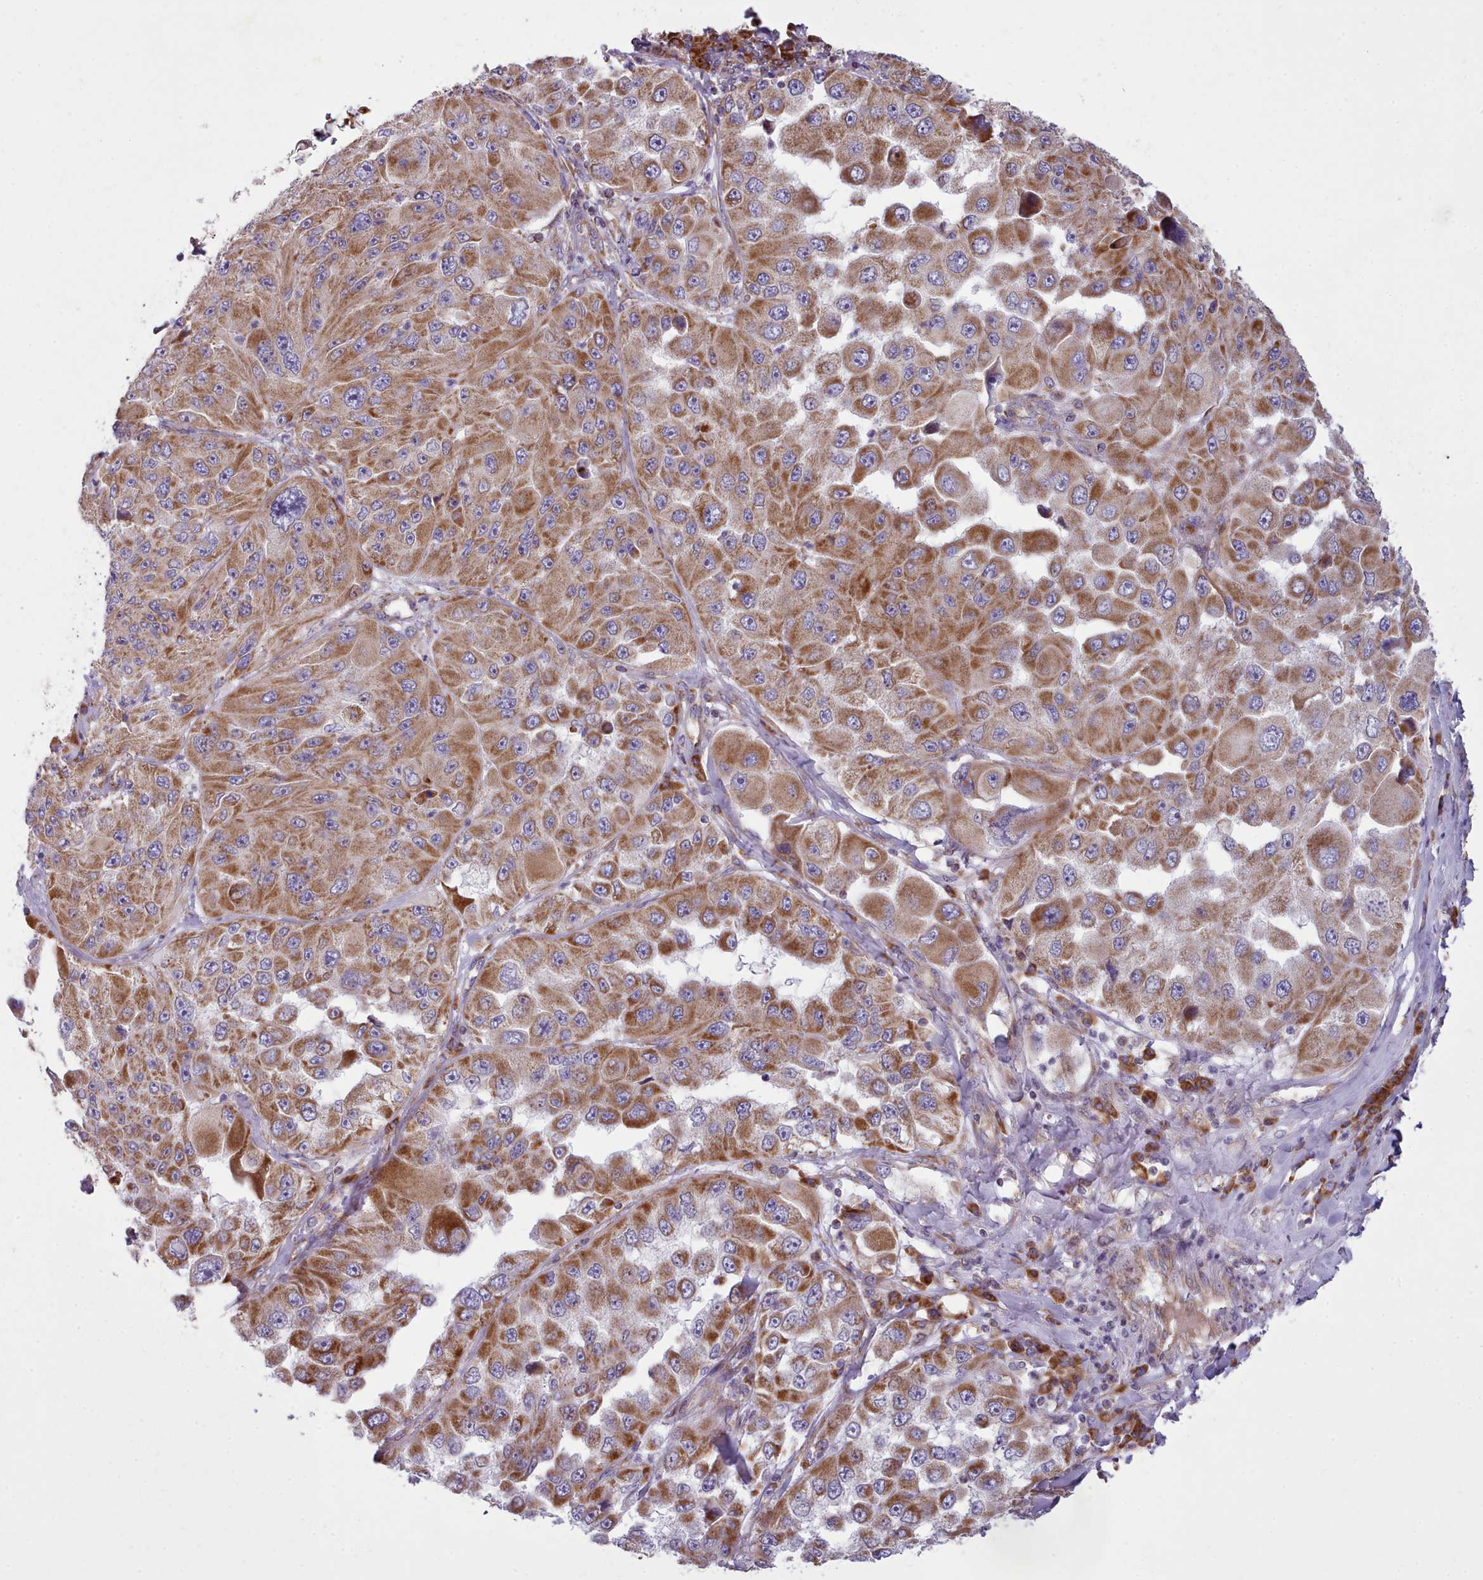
{"staining": {"intensity": "strong", "quantity": ">75%", "location": "cytoplasmic/membranous"}, "tissue": "melanoma", "cell_type": "Tumor cells", "image_type": "cancer", "snomed": [{"axis": "morphology", "description": "Malignant melanoma, Metastatic site"}, {"axis": "topography", "description": "Lymph node"}], "caption": "The immunohistochemical stain highlights strong cytoplasmic/membranous staining in tumor cells of melanoma tissue. The protein of interest is shown in brown color, while the nuclei are stained blue.", "gene": "SRP54", "patient": {"sex": "male", "age": 62}}